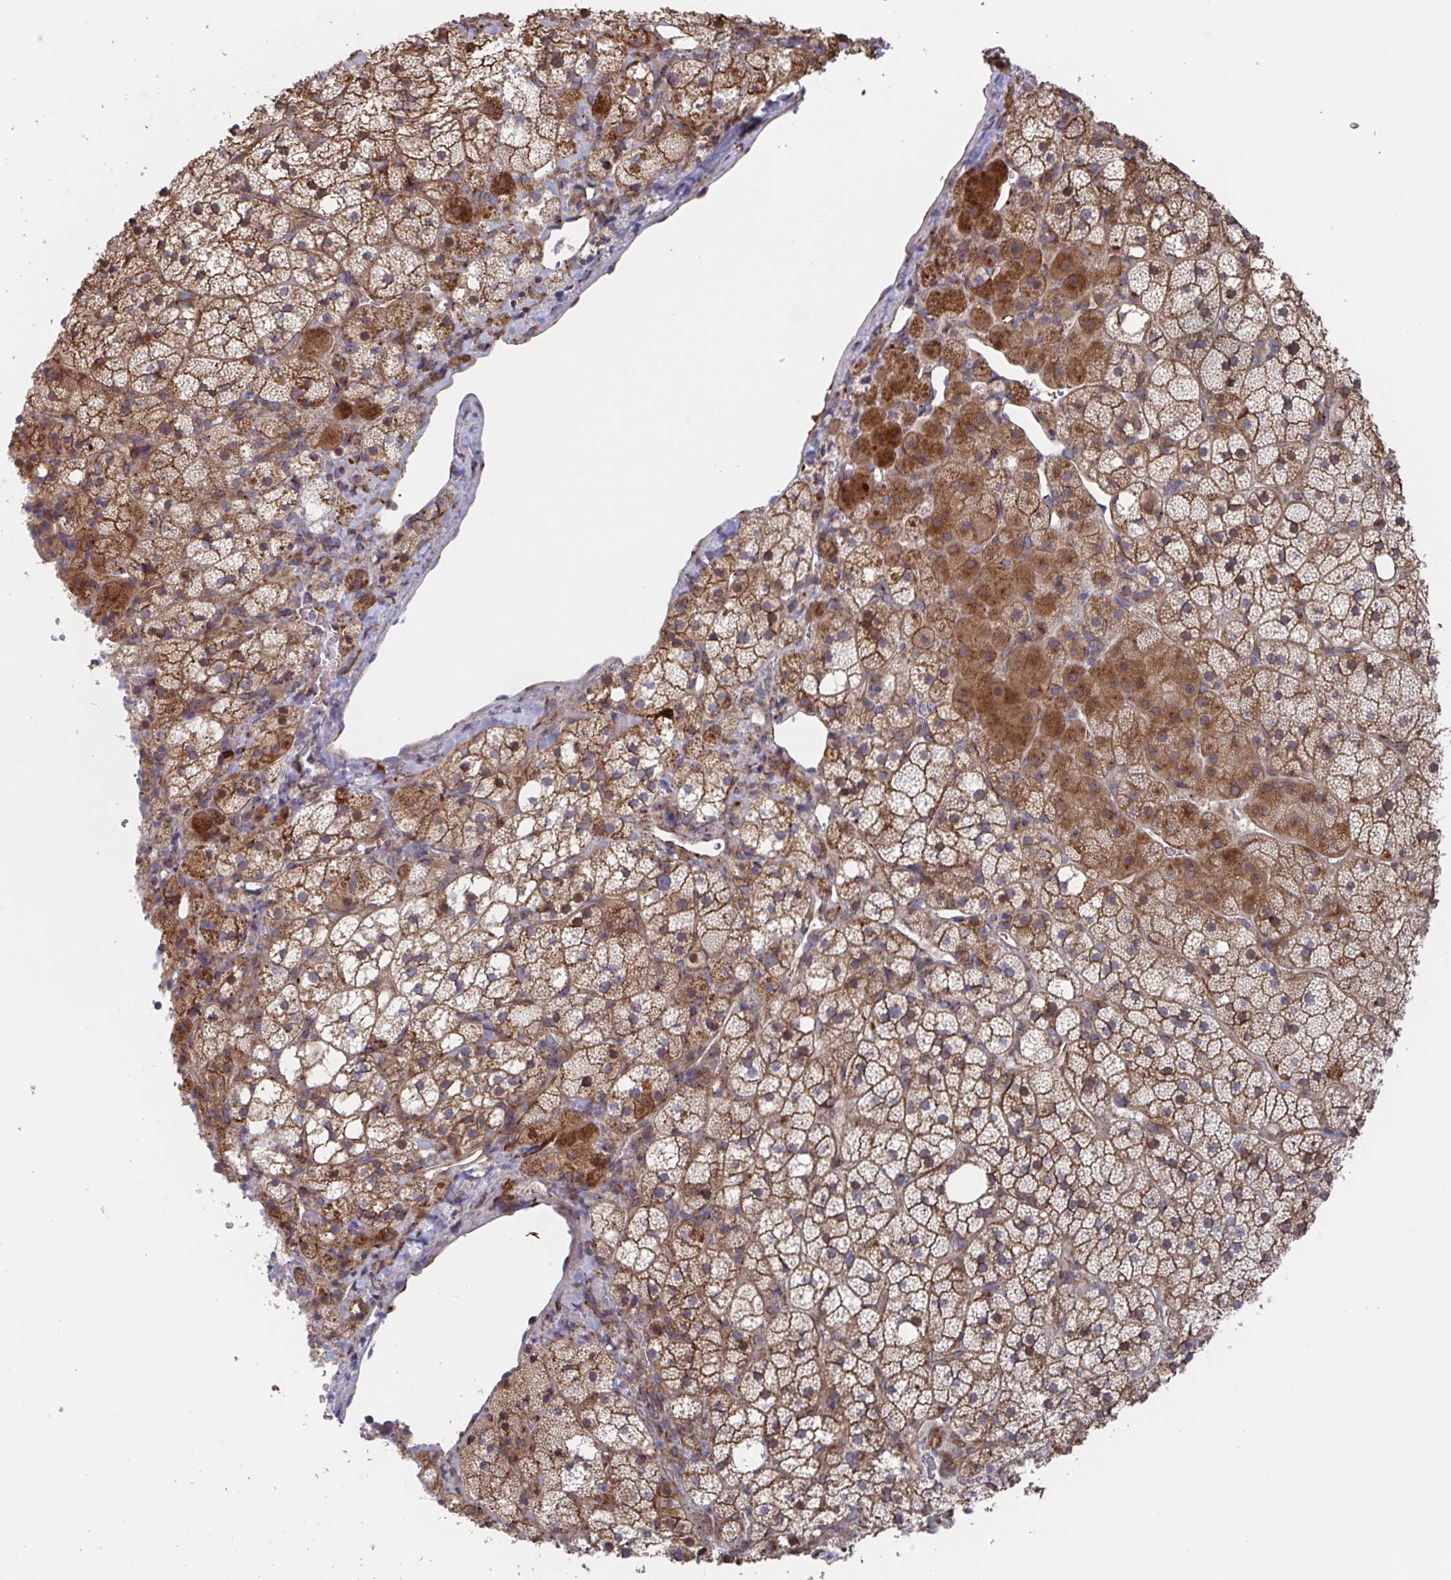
{"staining": {"intensity": "moderate", "quantity": ">75%", "location": "cytoplasmic/membranous"}, "tissue": "adrenal gland", "cell_type": "Glandular cells", "image_type": "normal", "snomed": [{"axis": "morphology", "description": "Normal tissue, NOS"}, {"axis": "topography", "description": "Adrenal gland"}], "caption": "Adrenal gland was stained to show a protein in brown. There is medium levels of moderate cytoplasmic/membranous positivity in approximately >75% of glandular cells.", "gene": "FJX1", "patient": {"sex": "male", "age": 53}}